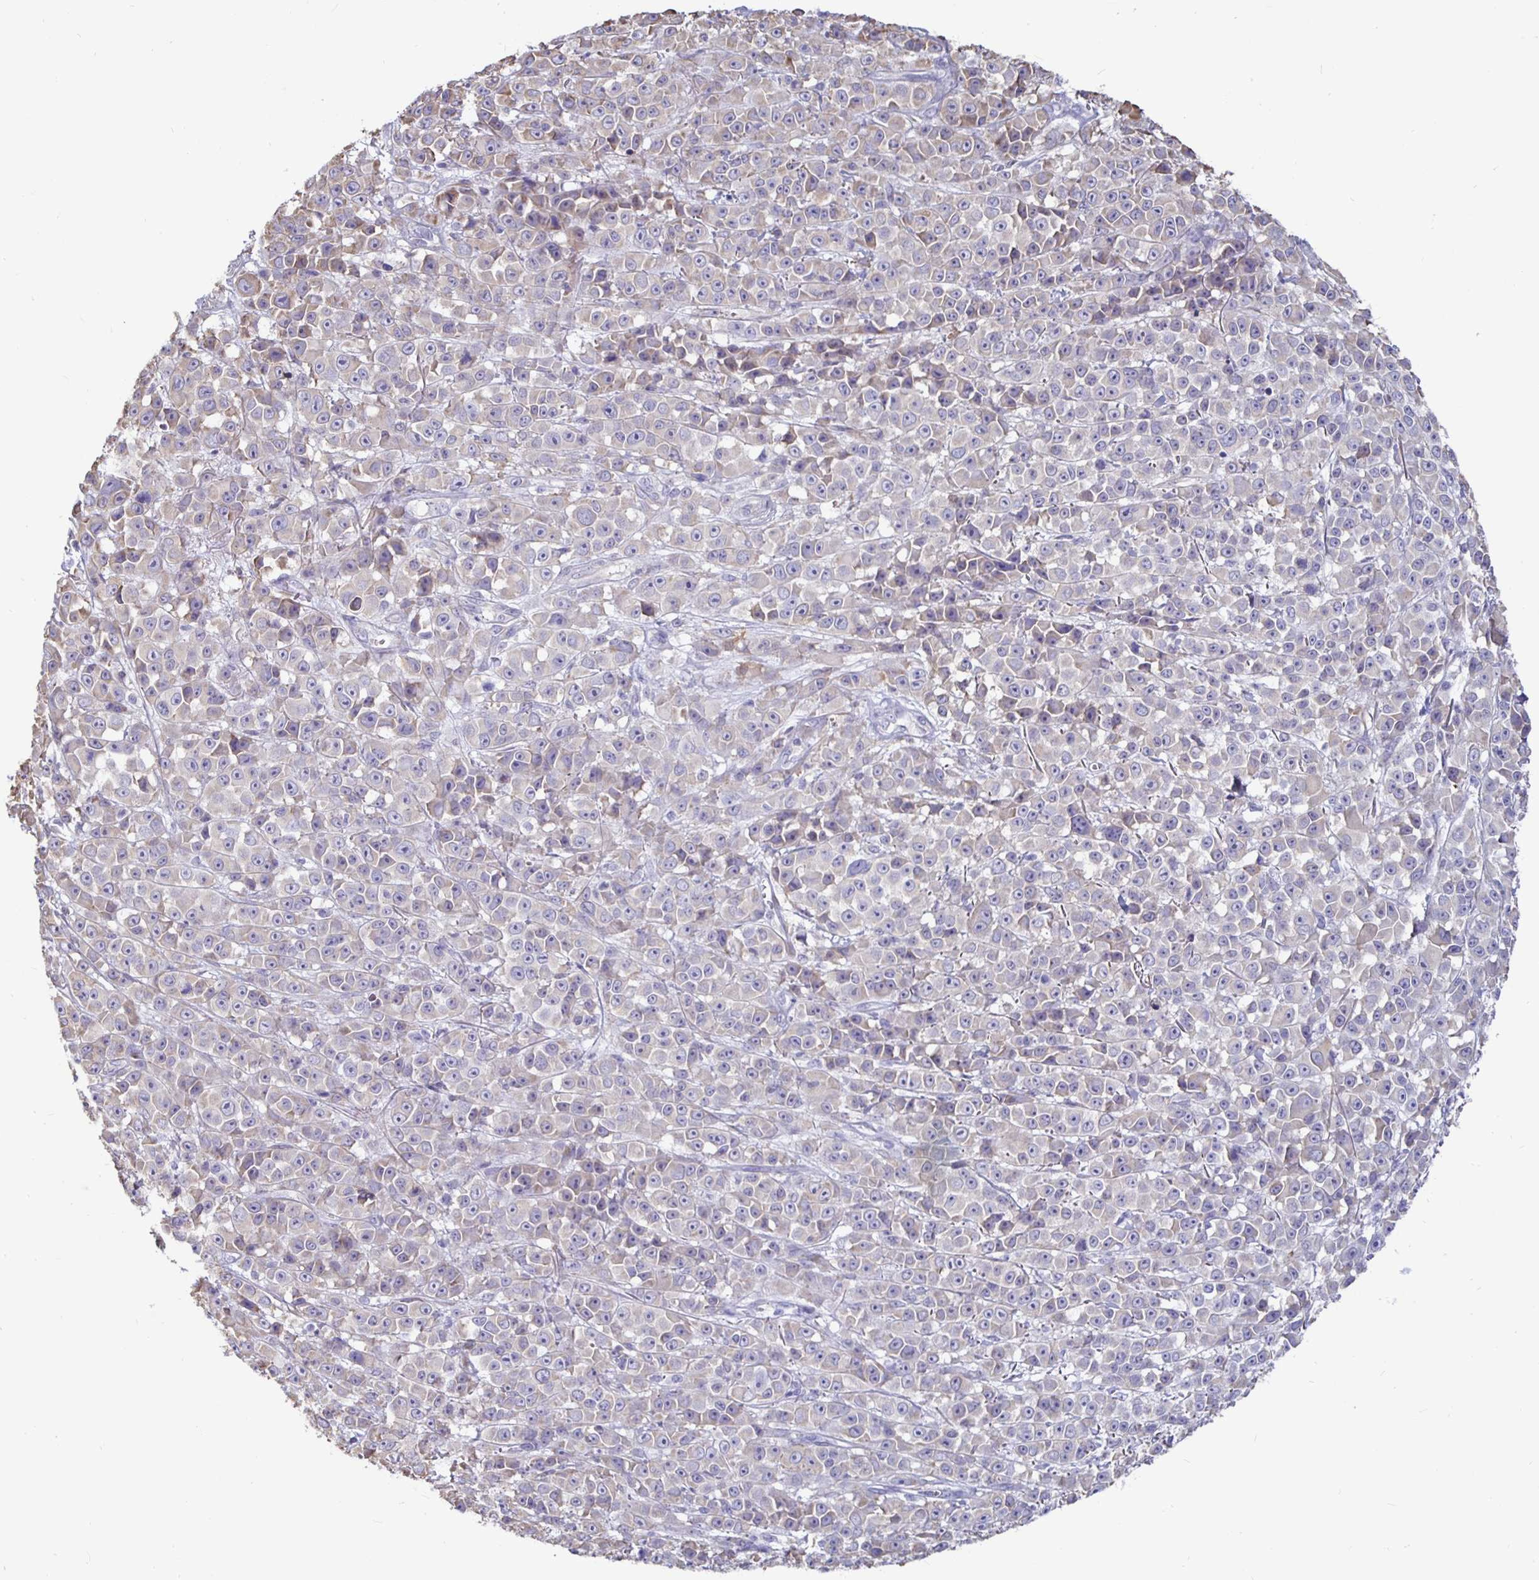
{"staining": {"intensity": "negative", "quantity": "none", "location": "none"}, "tissue": "melanoma", "cell_type": "Tumor cells", "image_type": "cancer", "snomed": [{"axis": "morphology", "description": "Malignant melanoma, NOS"}, {"axis": "topography", "description": "Skin"}, {"axis": "topography", "description": "Skin of back"}], "caption": "Human malignant melanoma stained for a protein using immunohistochemistry (IHC) reveals no positivity in tumor cells.", "gene": "DNAI2", "patient": {"sex": "male", "age": 91}}